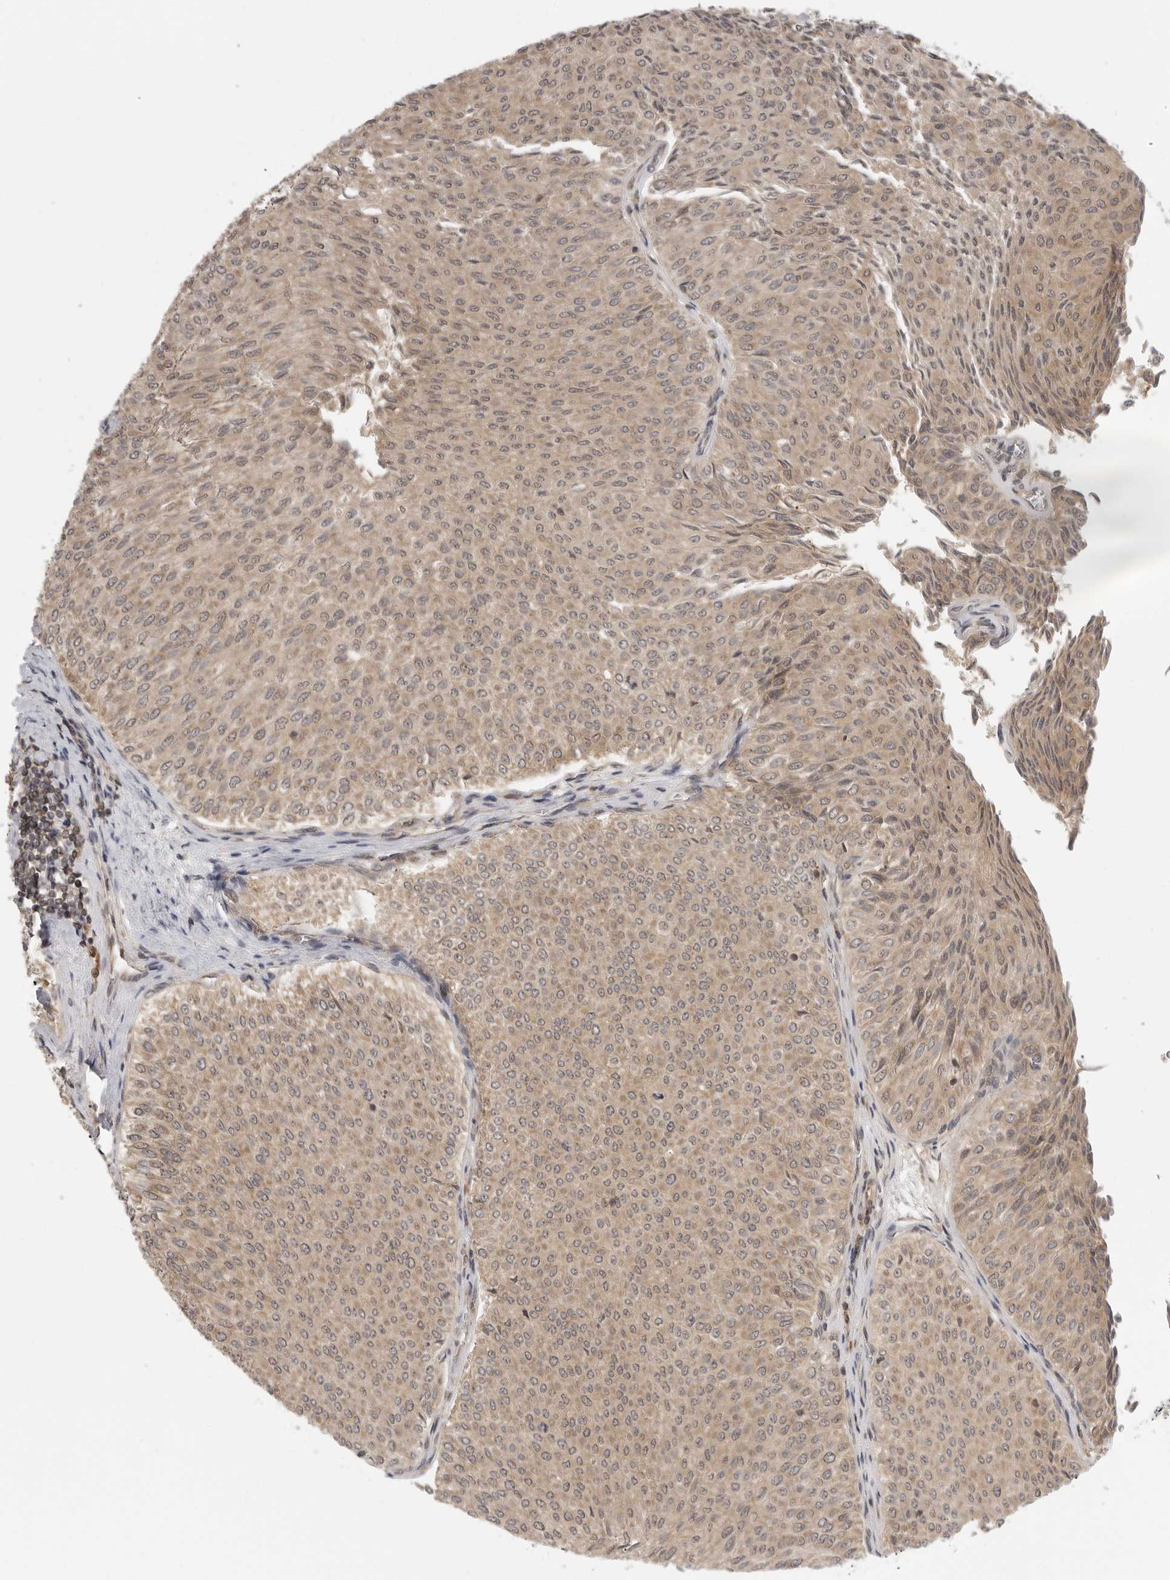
{"staining": {"intensity": "weak", "quantity": ">75%", "location": "cytoplasmic/membranous,nuclear"}, "tissue": "urothelial cancer", "cell_type": "Tumor cells", "image_type": "cancer", "snomed": [{"axis": "morphology", "description": "Urothelial carcinoma, Low grade"}, {"axis": "topography", "description": "Urinary bladder"}], "caption": "DAB (3,3'-diaminobenzidine) immunohistochemical staining of human urothelial cancer exhibits weak cytoplasmic/membranous and nuclear protein staining in about >75% of tumor cells.", "gene": "PRRC2A", "patient": {"sex": "male", "age": 78}}